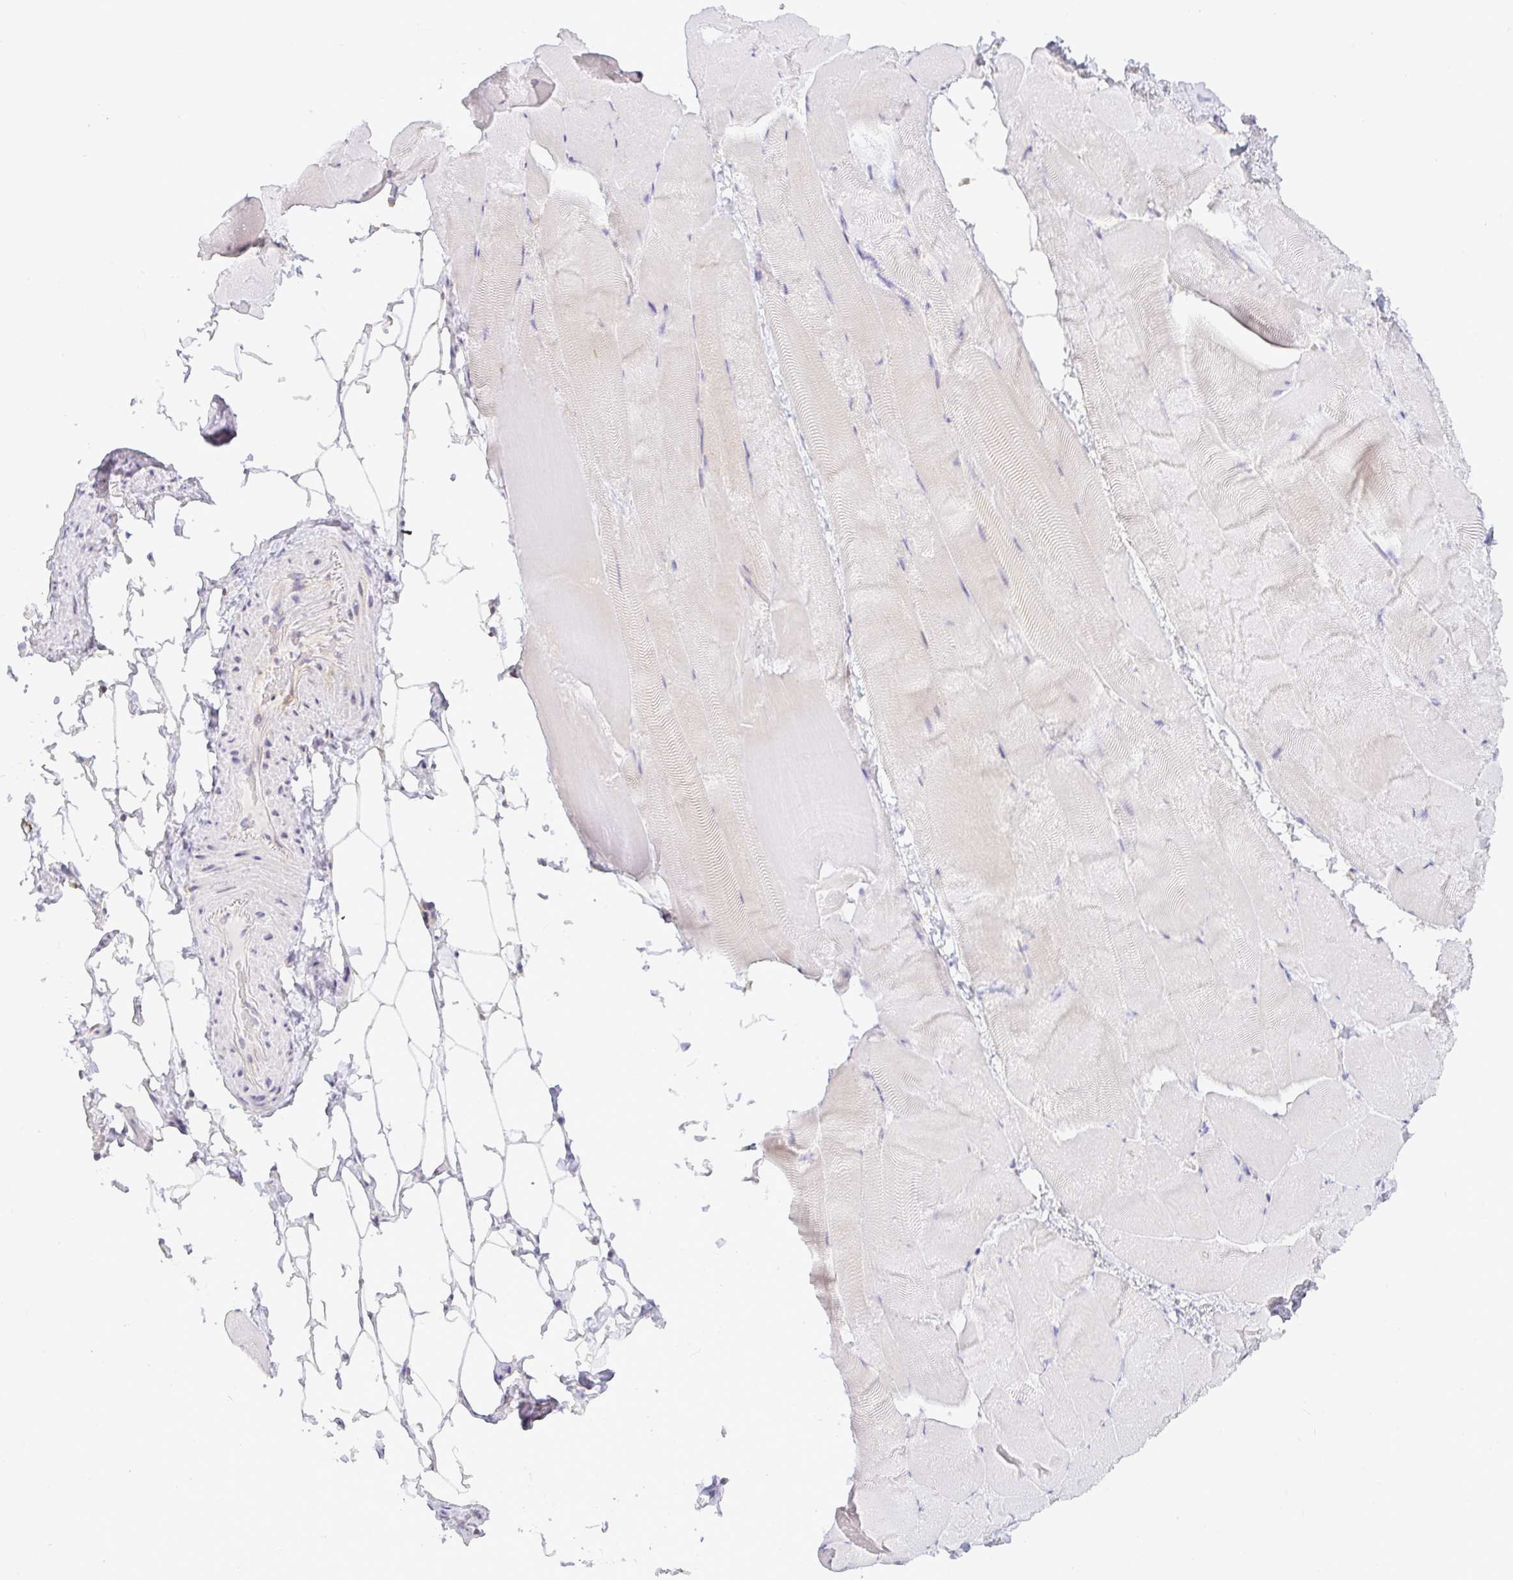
{"staining": {"intensity": "negative", "quantity": "none", "location": "none"}, "tissue": "skeletal muscle", "cell_type": "Myocytes", "image_type": "normal", "snomed": [{"axis": "morphology", "description": "Normal tissue, NOS"}, {"axis": "topography", "description": "Skeletal muscle"}], "caption": "Image shows no significant protein staining in myocytes of benign skeletal muscle.", "gene": "DERL2", "patient": {"sex": "female", "age": 64}}